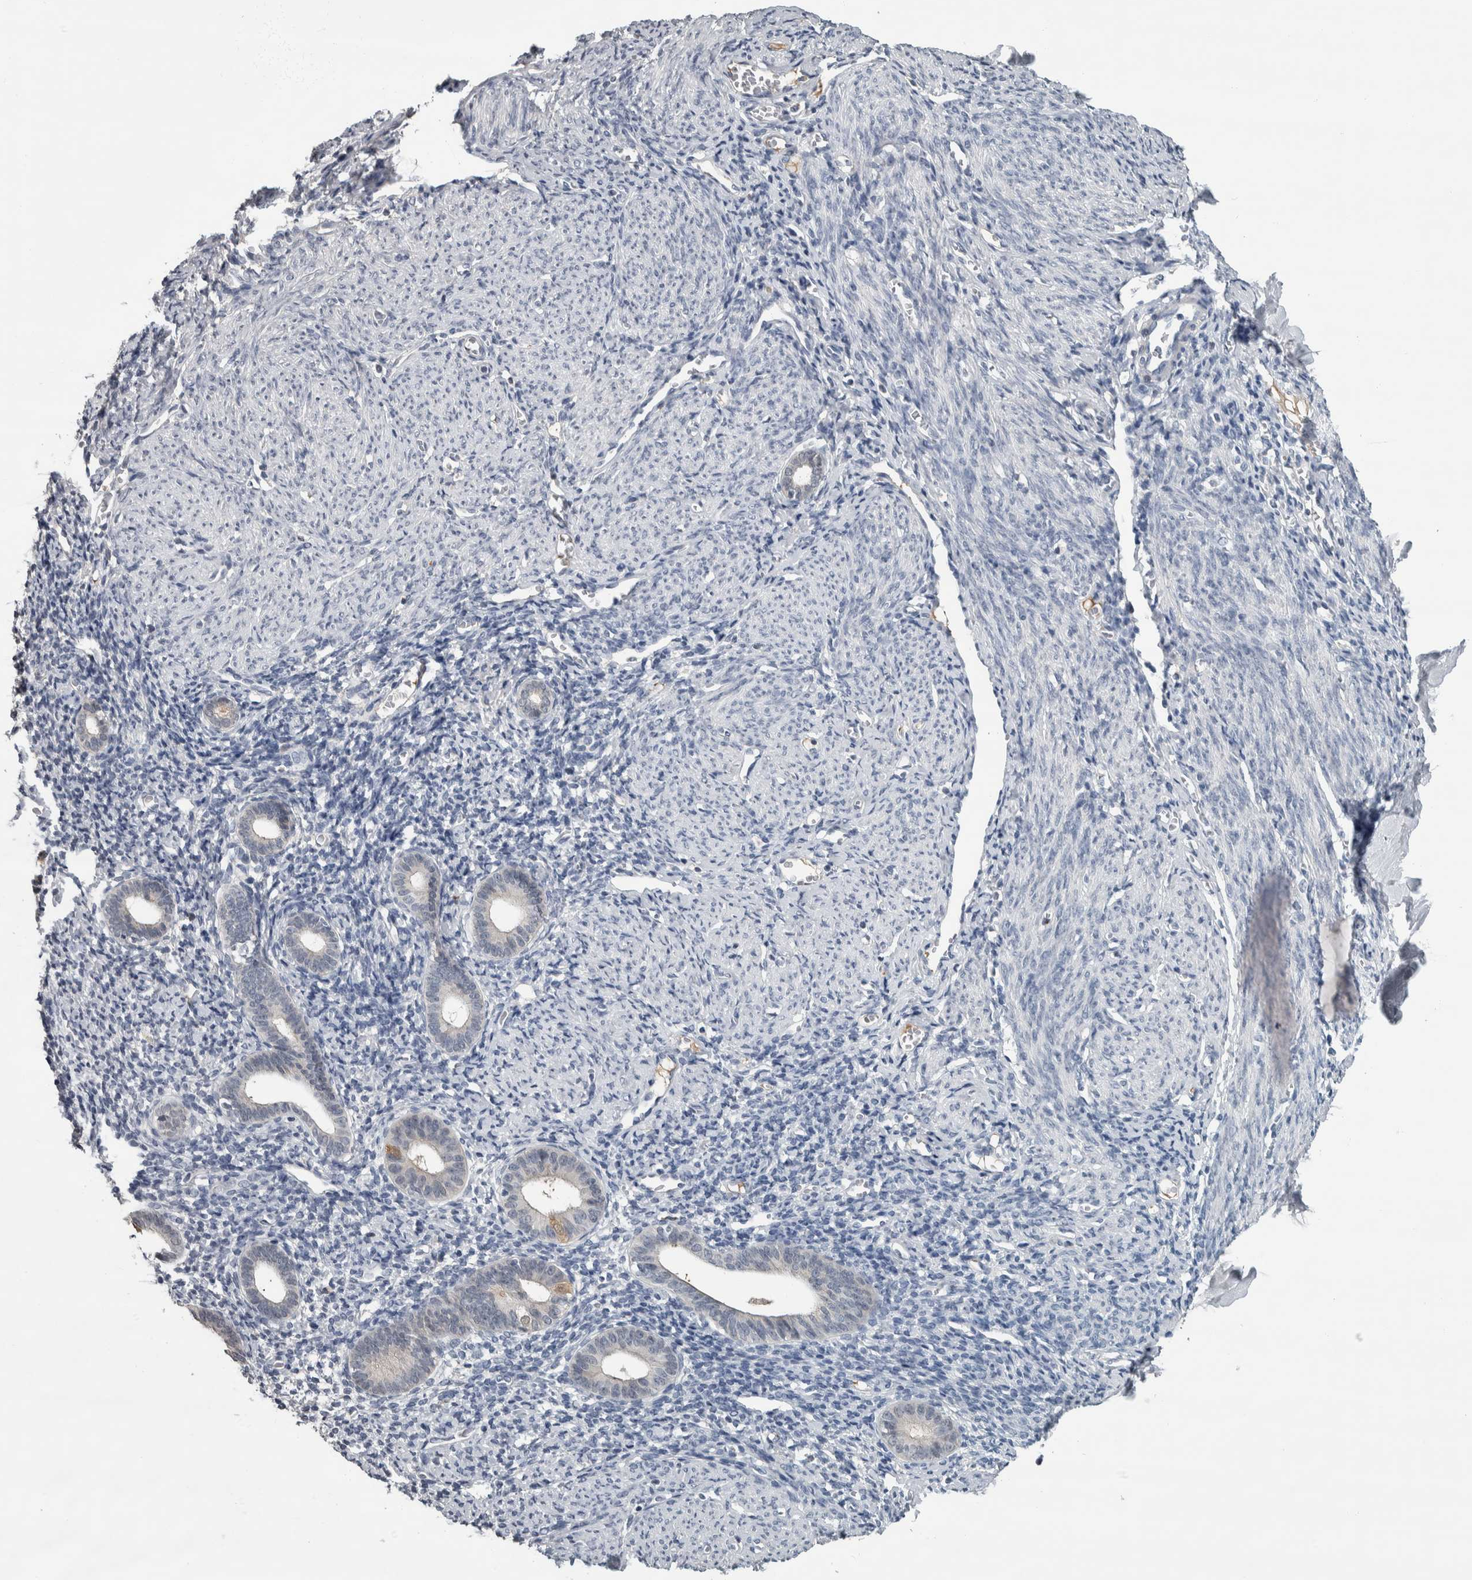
{"staining": {"intensity": "negative", "quantity": "none", "location": "none"}, "tissue": "endometrium", "cell_type": "Cells in endometrial stroma", "image_type": "normal", "snomed": [{"axis": "morphology", "description": "Normal tissue, NOS"}, {"axis": "morphology", "description": "Adenocarcinoma, NOS"}, {"axis": "topography", "description": "Endometrium"}], "caption": "Endometrium stained for a protein using immunohistochemistry (IHC) displays no expression cells in endometrial stroma.", "gene": "CAVIN4", "patient": {"sex": "female", "age": 57}}